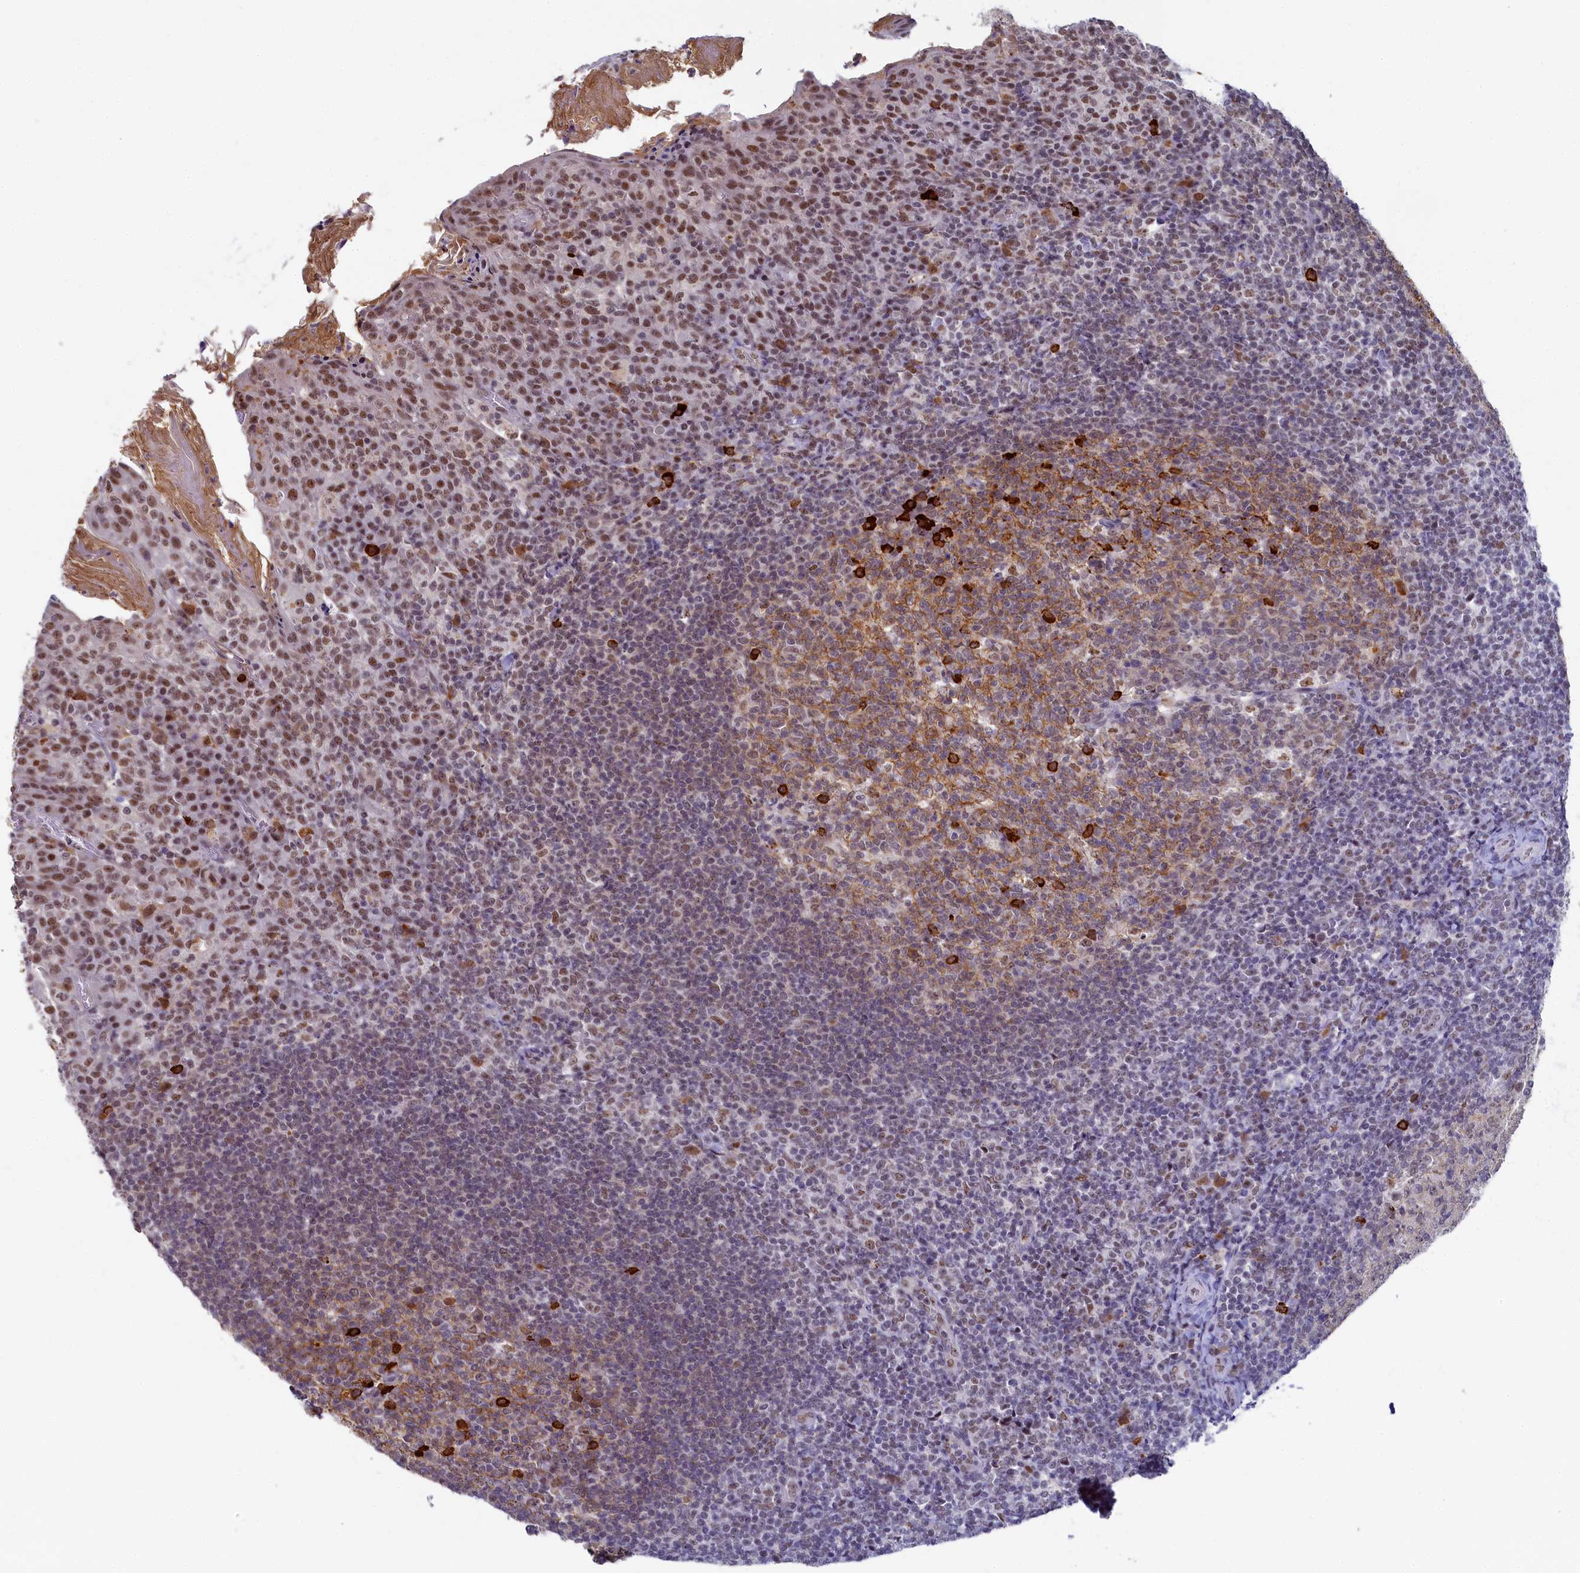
{"staining": {"intensity": "moderate", "quantity": "25%-75%", "location": "cytoplasmic/membranous,nuclear"}, "tissue": "tonsil", "cell_type": "Germinal center cells", "image_type": "normal", "snomed": [{"axis": "morphology", "description": "Normal tissue, NOS"}, {"axis": "topography", "description": "Tonsil"}], "caption": "Brown immunohistochemical staining in benign human tonsil reveals moderate cytoplasmic/membranous,nuclear positivity in about 25%-75% of germinal center cells. (brown staining indicates protein expression, while blue staining denotes nuclei).", "gene": "INTS14", "patient": {"sex": "female", "age": 10}}